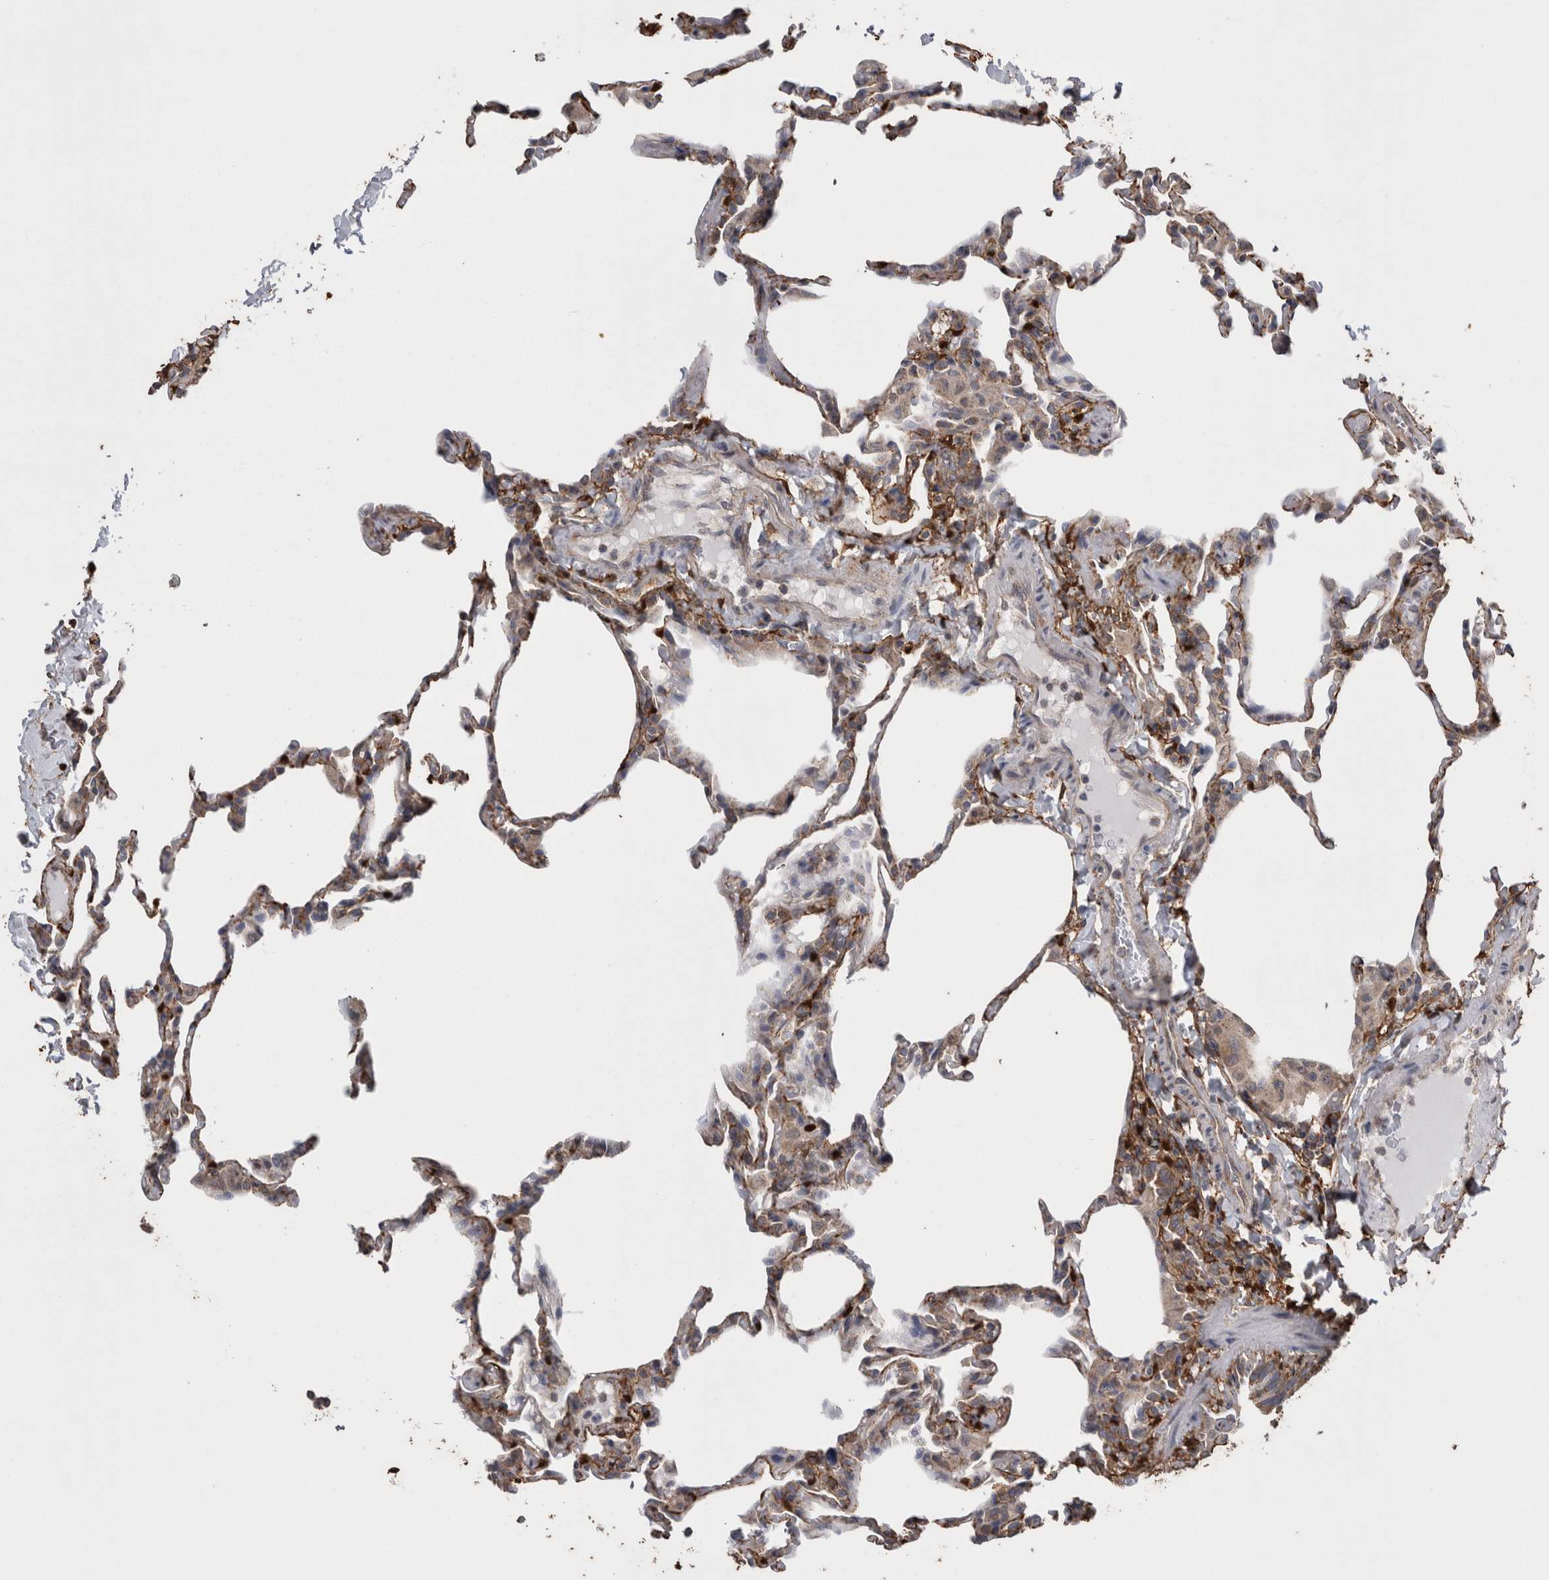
{"staining": {"intensity": "moderate", "quantity": "25%-75%", "location": "cytoplasmic/membranous"}, "tissue": "lung", "cell_type": "Alveolar cells", "image_type": "normal", "snomed": [{"axis": "morphology", "description": "Normal tissue, NOS"}, {"axis": "topography", "description": "Lung"}], "caption": "Immunohistochemical staining of unremarkable lung displays medium levels of moderate cytoplasmic/membranous staining in about 25%-75% of alveolar cells. Using DAB (brown) and hematoxylin (blue) stains, captured at high magnification using brightfield microscopy.", "gene": "DDX6", "patient": {"sex": "male", "age": 20}}